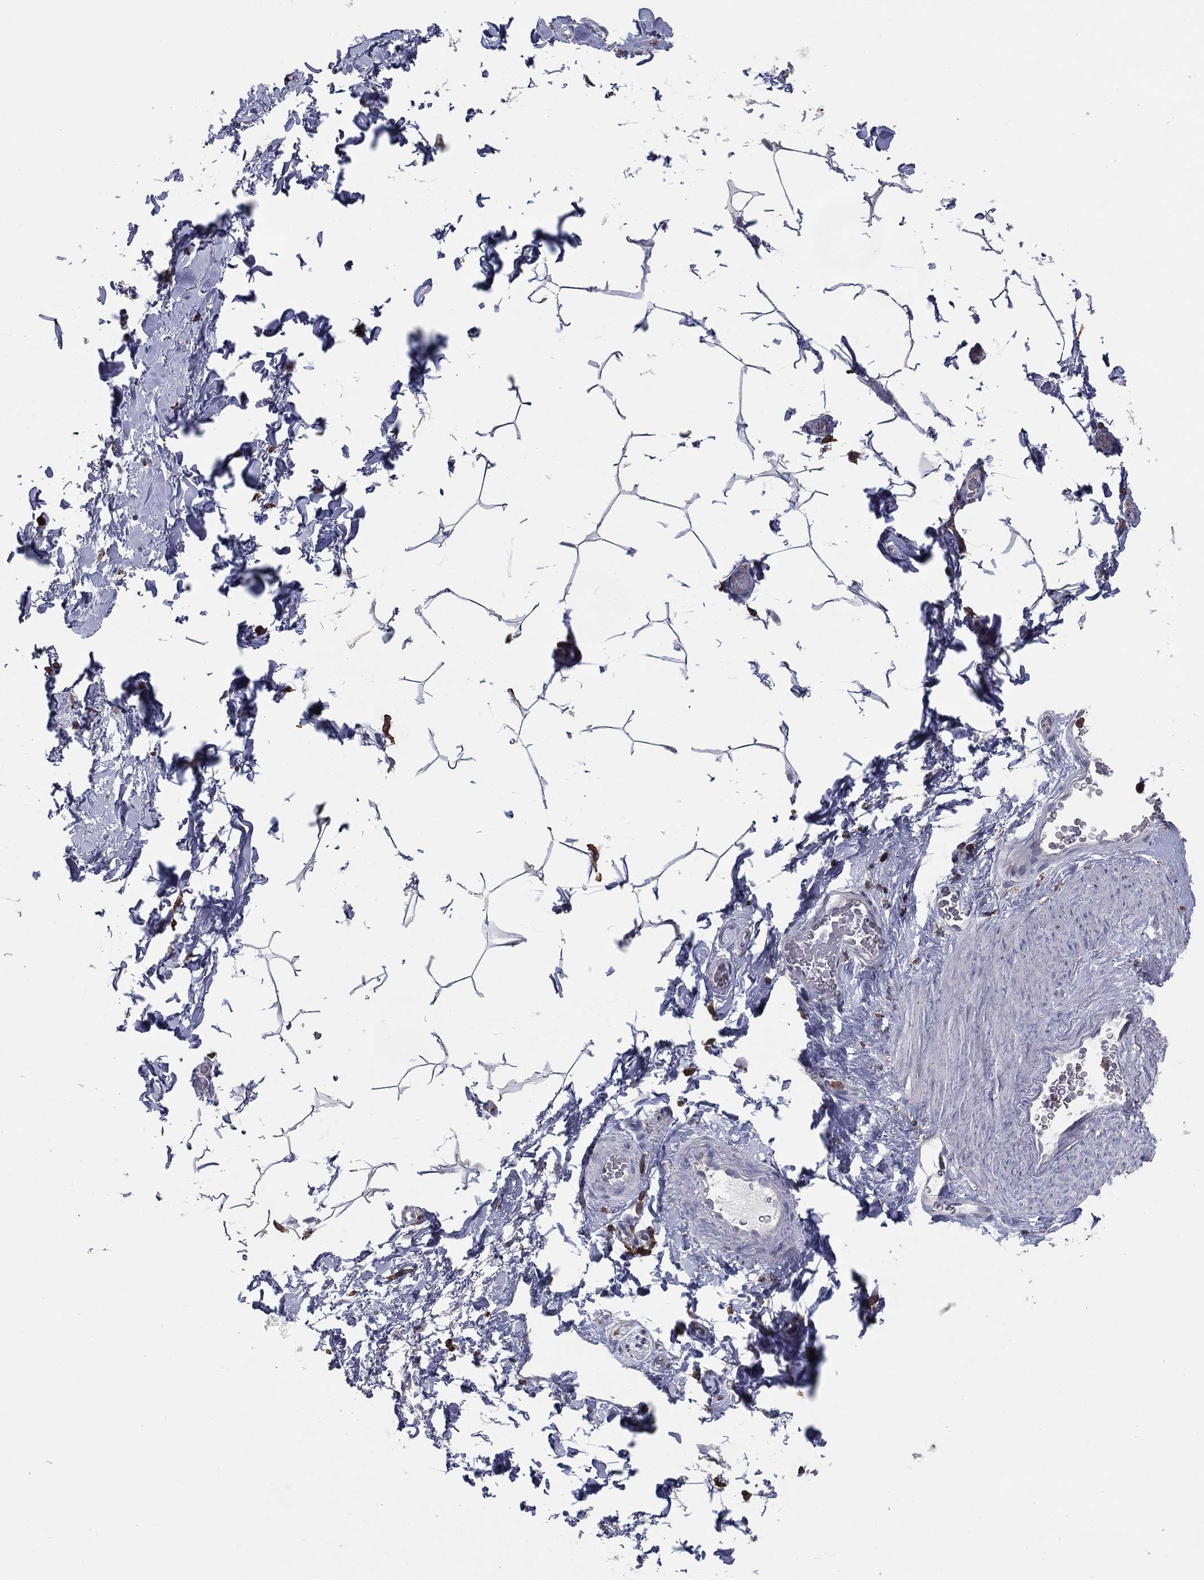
{"staining": {"intensity": "negative", "quantity": "none", "location": "none"}, "tissue": "adipose tissue", "cell_type": "Adipocytes", "image_type": "normal", "snomed": [{"axis": "morphology", "description": "Normal tissue, NOS"}, {"axis": "topography", "description": "Soft tissue"}, {"axis": "topography", "description": "Vascular tissue"}], "caption": "Protein analysis of benign adipose tissue demonstrates no significant expression in adipocytes.", "gene": "PSTPIP1", "patient": {"sex": "male", "age": 41}}